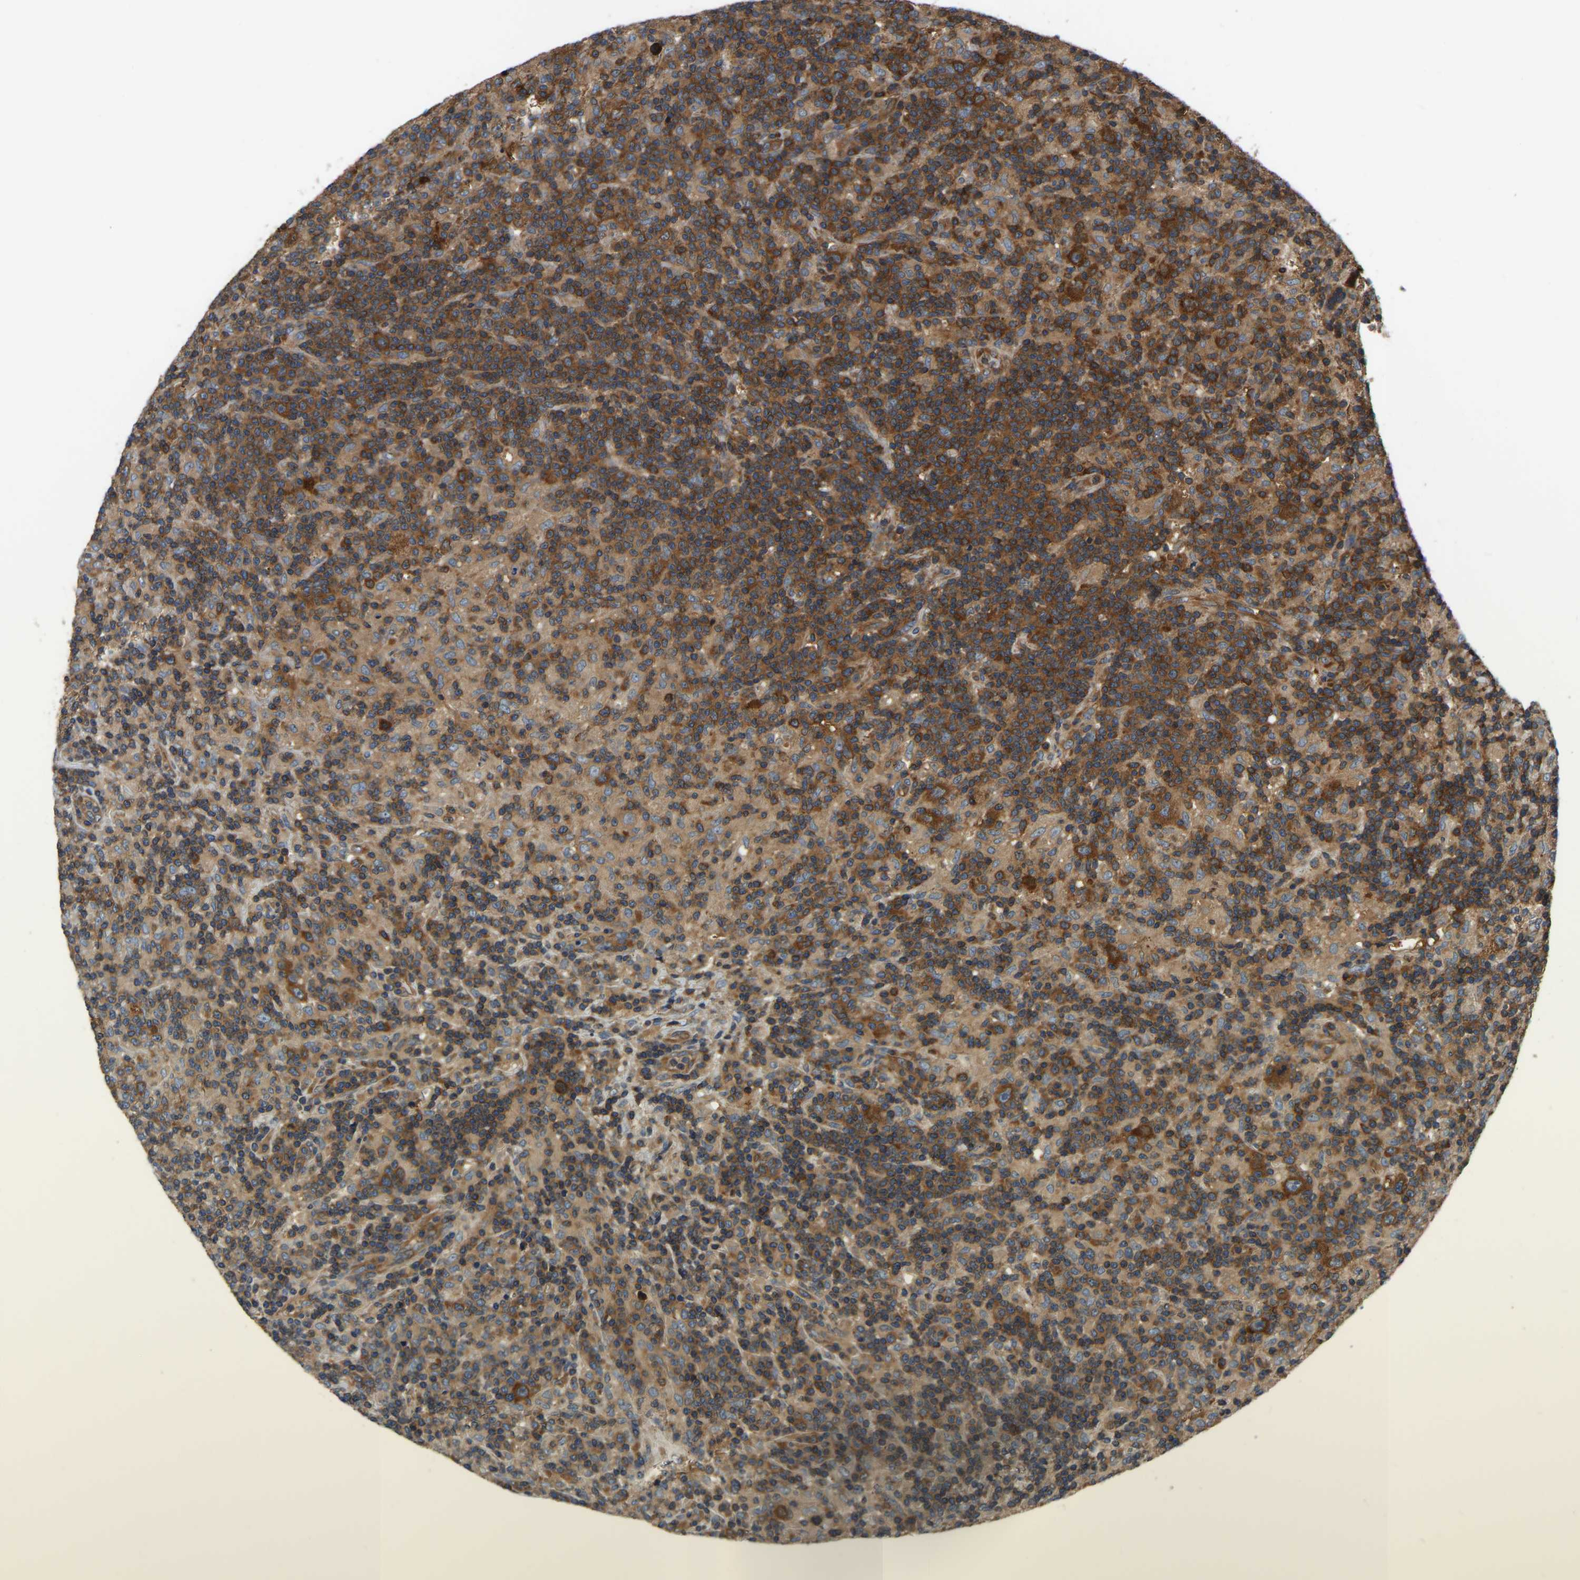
{"staining": {"intensity": "strong", "quantity": ">75%", "location": "cytoplasmic/membranous"}, "tissue": "lymphoma", "cell_type": "Tumor cells", "image_type": "cancer", "snomed": [{"axis": "morphology", "description": "Hodgkin's disease, NOS"}, {"axis": "topography", "description": "Lymph node"}], "caption": "A micrograph of Hodgkin's disease stained for a protein exhibits strong cytoplasmic/membranous brown staining in tumor cells.", "gene": "GARS1", "patient": {"sex": "male", "age": 70}}